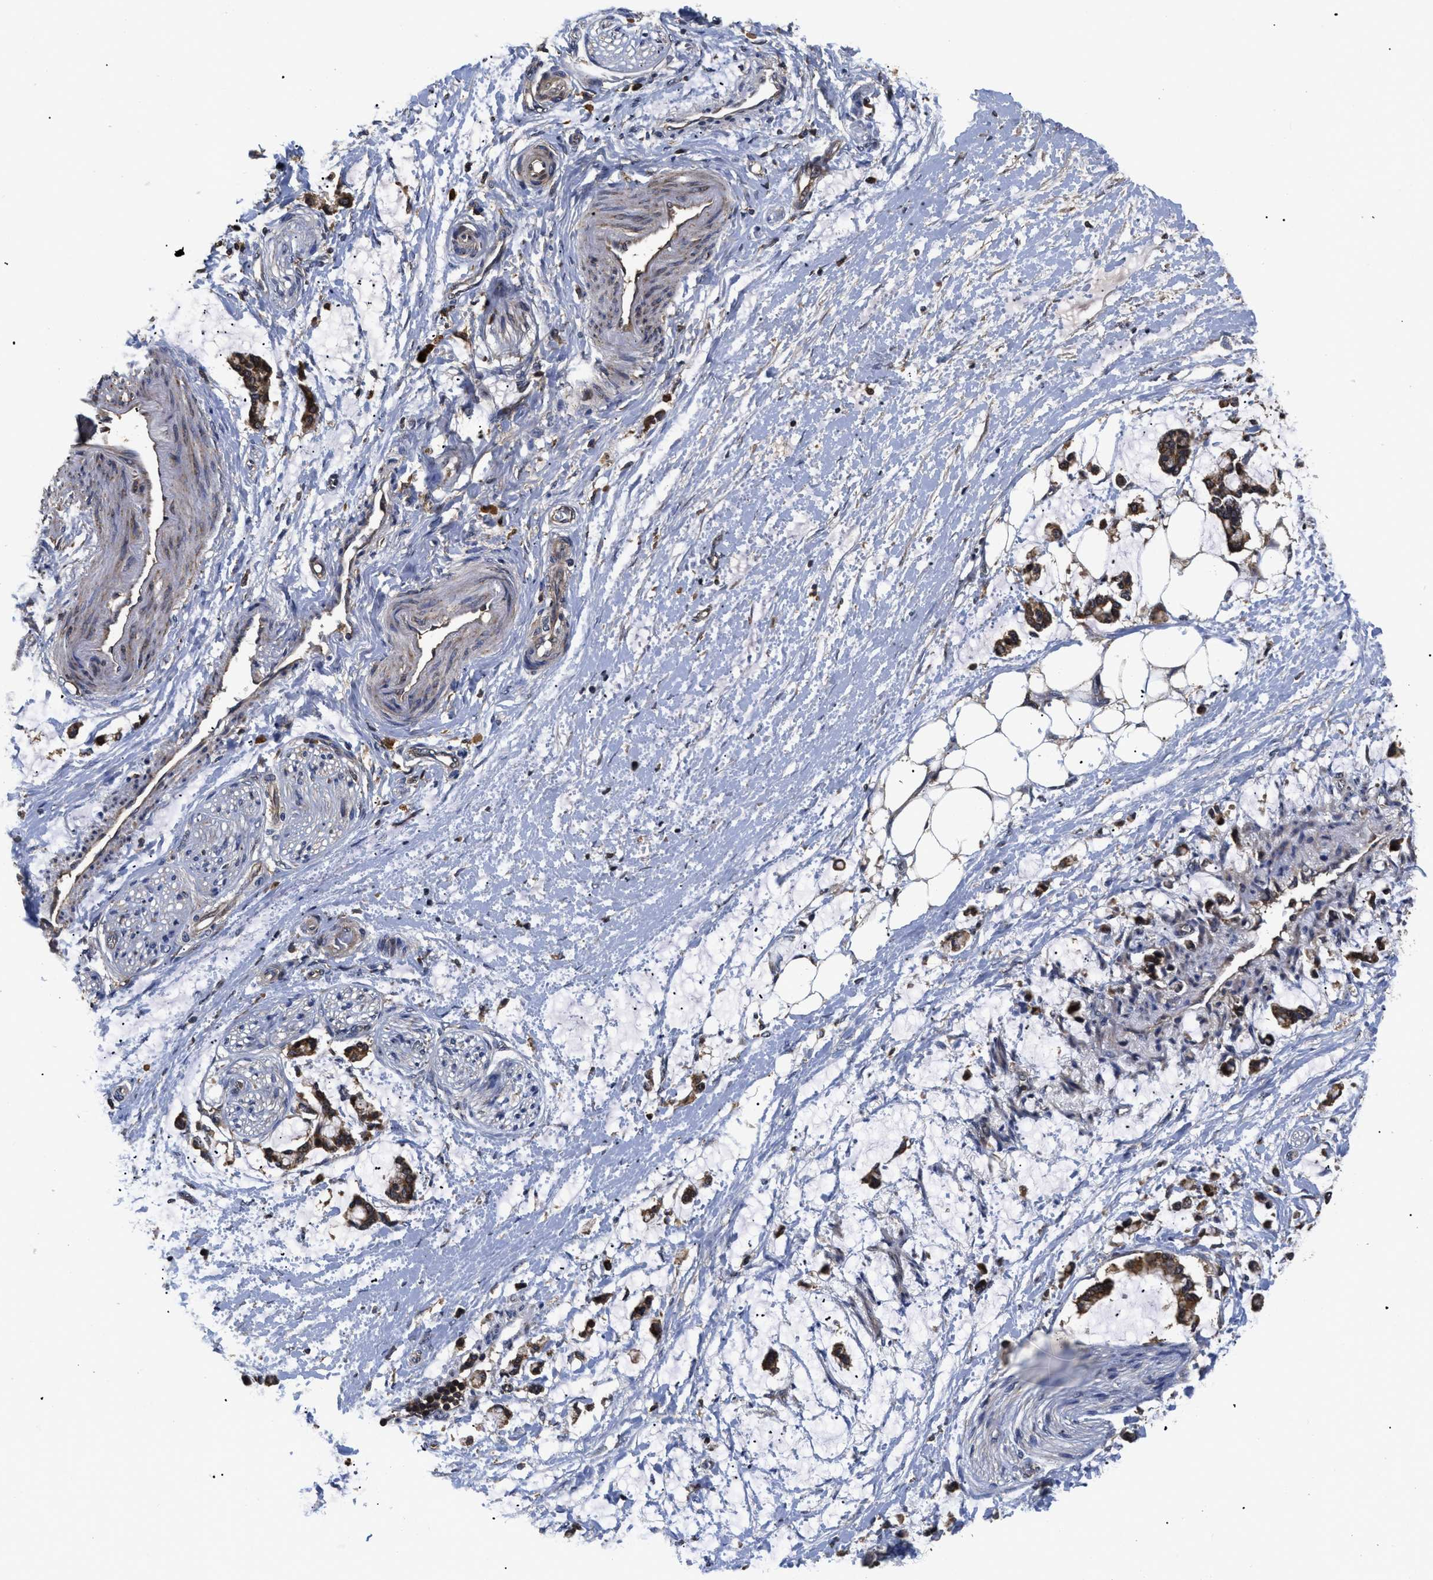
{"staining": {"intensity": "weak", "quantity": "25%-75%", "location": "cytoplasmic/membranous"}, "tissue": "adipose tissue", "cell_type": "Adipocytes", "image_type": "normal", "snomed": [{"axis": "morphology", "description": "Normal tissue, NOS"}, {"axis": "morphology", "description": "Adenocarcinoma, NOS"}, {"axis": "topography", "description": "Colon"}, {"axis": "topography", "description": "Peripheral nerve tissue"}], "caption": "DAB (3,3'-diaminobenzidine) immunohistochemical staining of normal adipose tissue displays weak cytoplasmic/membranous protein expression in about 25%-75% of adipocytes. The staining is performed using DAB (3,3'-diaminobenzidine) brown chromogen to label protein expression. The nuclei are counter-stained blue using hematoxylin.", "gene": "LRRC3", "patient": {"sex": "male", "age": 14}}